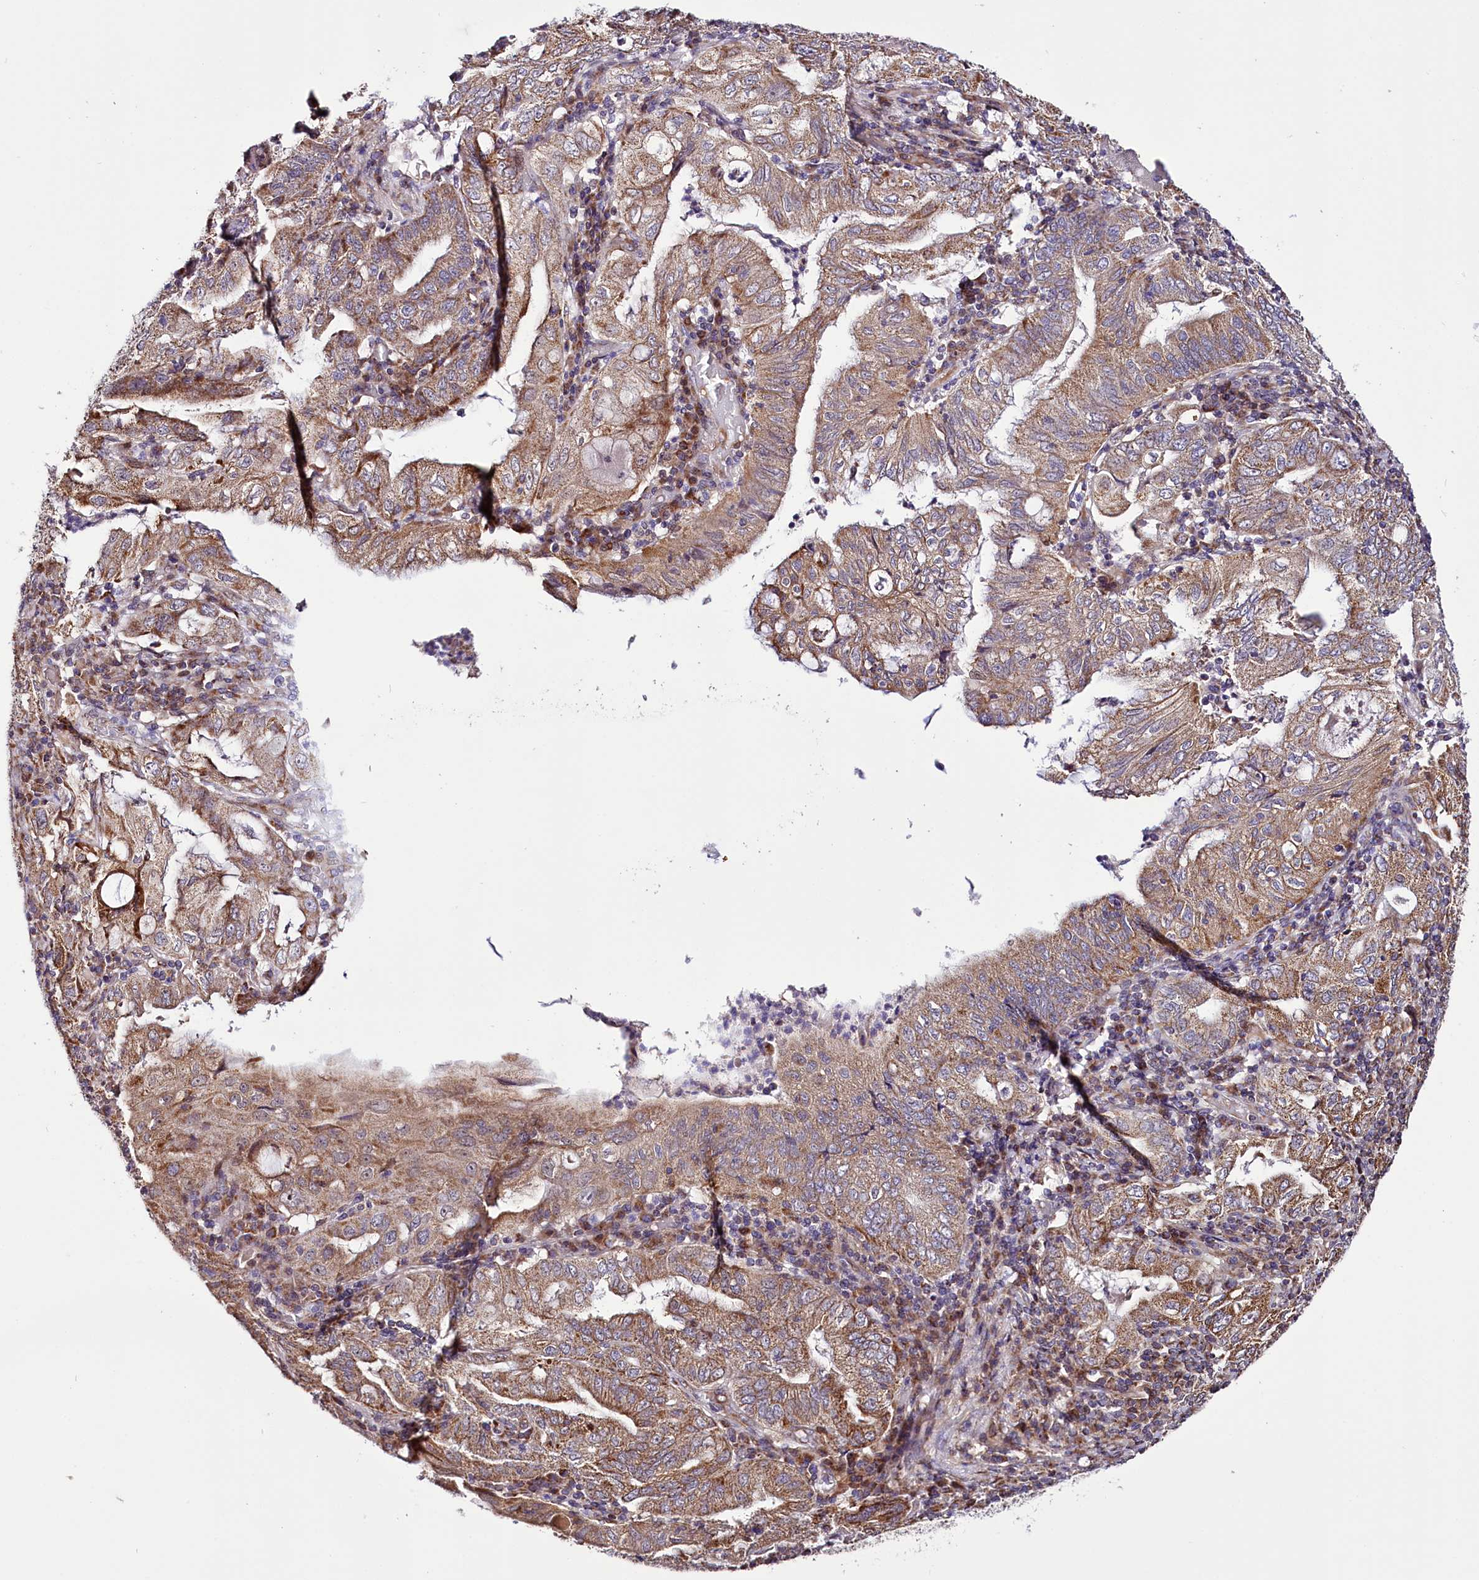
{"staining": {"intensity": "moderate", "quantity": ">75%", "location": "cytoplasmic/membranous"}, "tissue": "stomach cancer", "cell_type": "Tumor cells", "image_type": "cancer", "snomed": [{"axis": "morphology", "description": "Normal tissue, NOS"}, {"axis": "morphology", "description": "Adenocarcinoma, NOS"}, {"axis": "topography", "description": "Esophagus"}, {"axis": "topography", "description": "Stomach, upper"}, {"axis": "topography", "description": "Peripheral nerve tissue"}], "caption": "This image exhibits stomach cancer stained with IHC to label a protein in brown. The cytoplasmic/membranous of tumor cells show moderate positivity for the protein. Nuclei are counter-stained blue.", "gene": "ST7", "patient": {"sex": "male", "age": 62}}